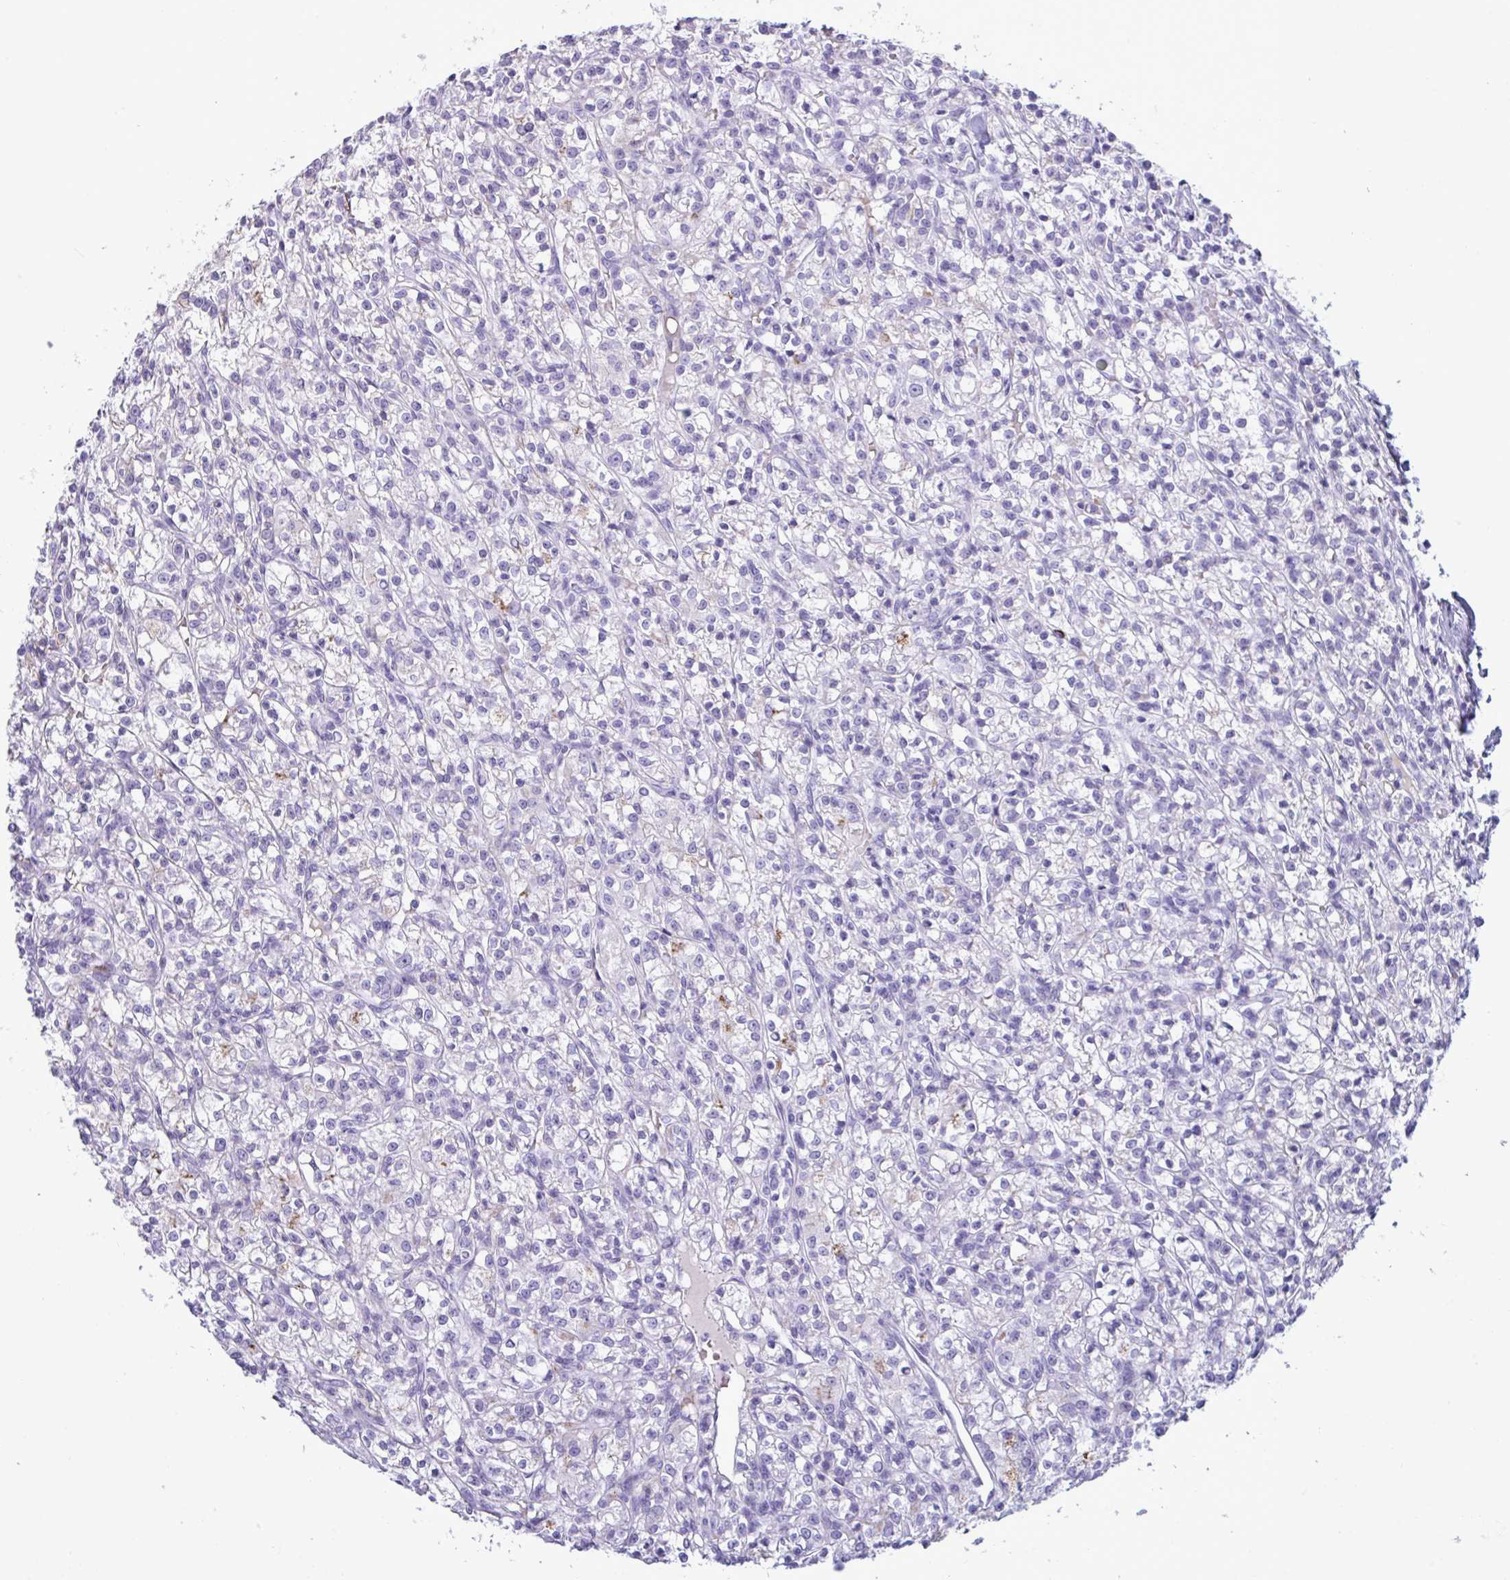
{"staining": {"intensity": "negative", "quantity": "none", "location": "none"}, "tissue": "renal cancer", "cell_type": "Tumor cells", "image_type": "cancer", "snomed": [{"axis": "morphology", "description": "Adenocarcinoma, NOS"}, {"axis": "topography", "description": "Kidney"}], "caption": "Immunohistochemistry (IHC) histopathology image of neoplastic tissue: adenocarcinoma (renal) stained with DAB displays no significant protein staining in tumor cells. (DAB immunohistochemistry, high magnification).", "gene": "SLC2A1", "patient": {"sex": "female", "age": 59}}